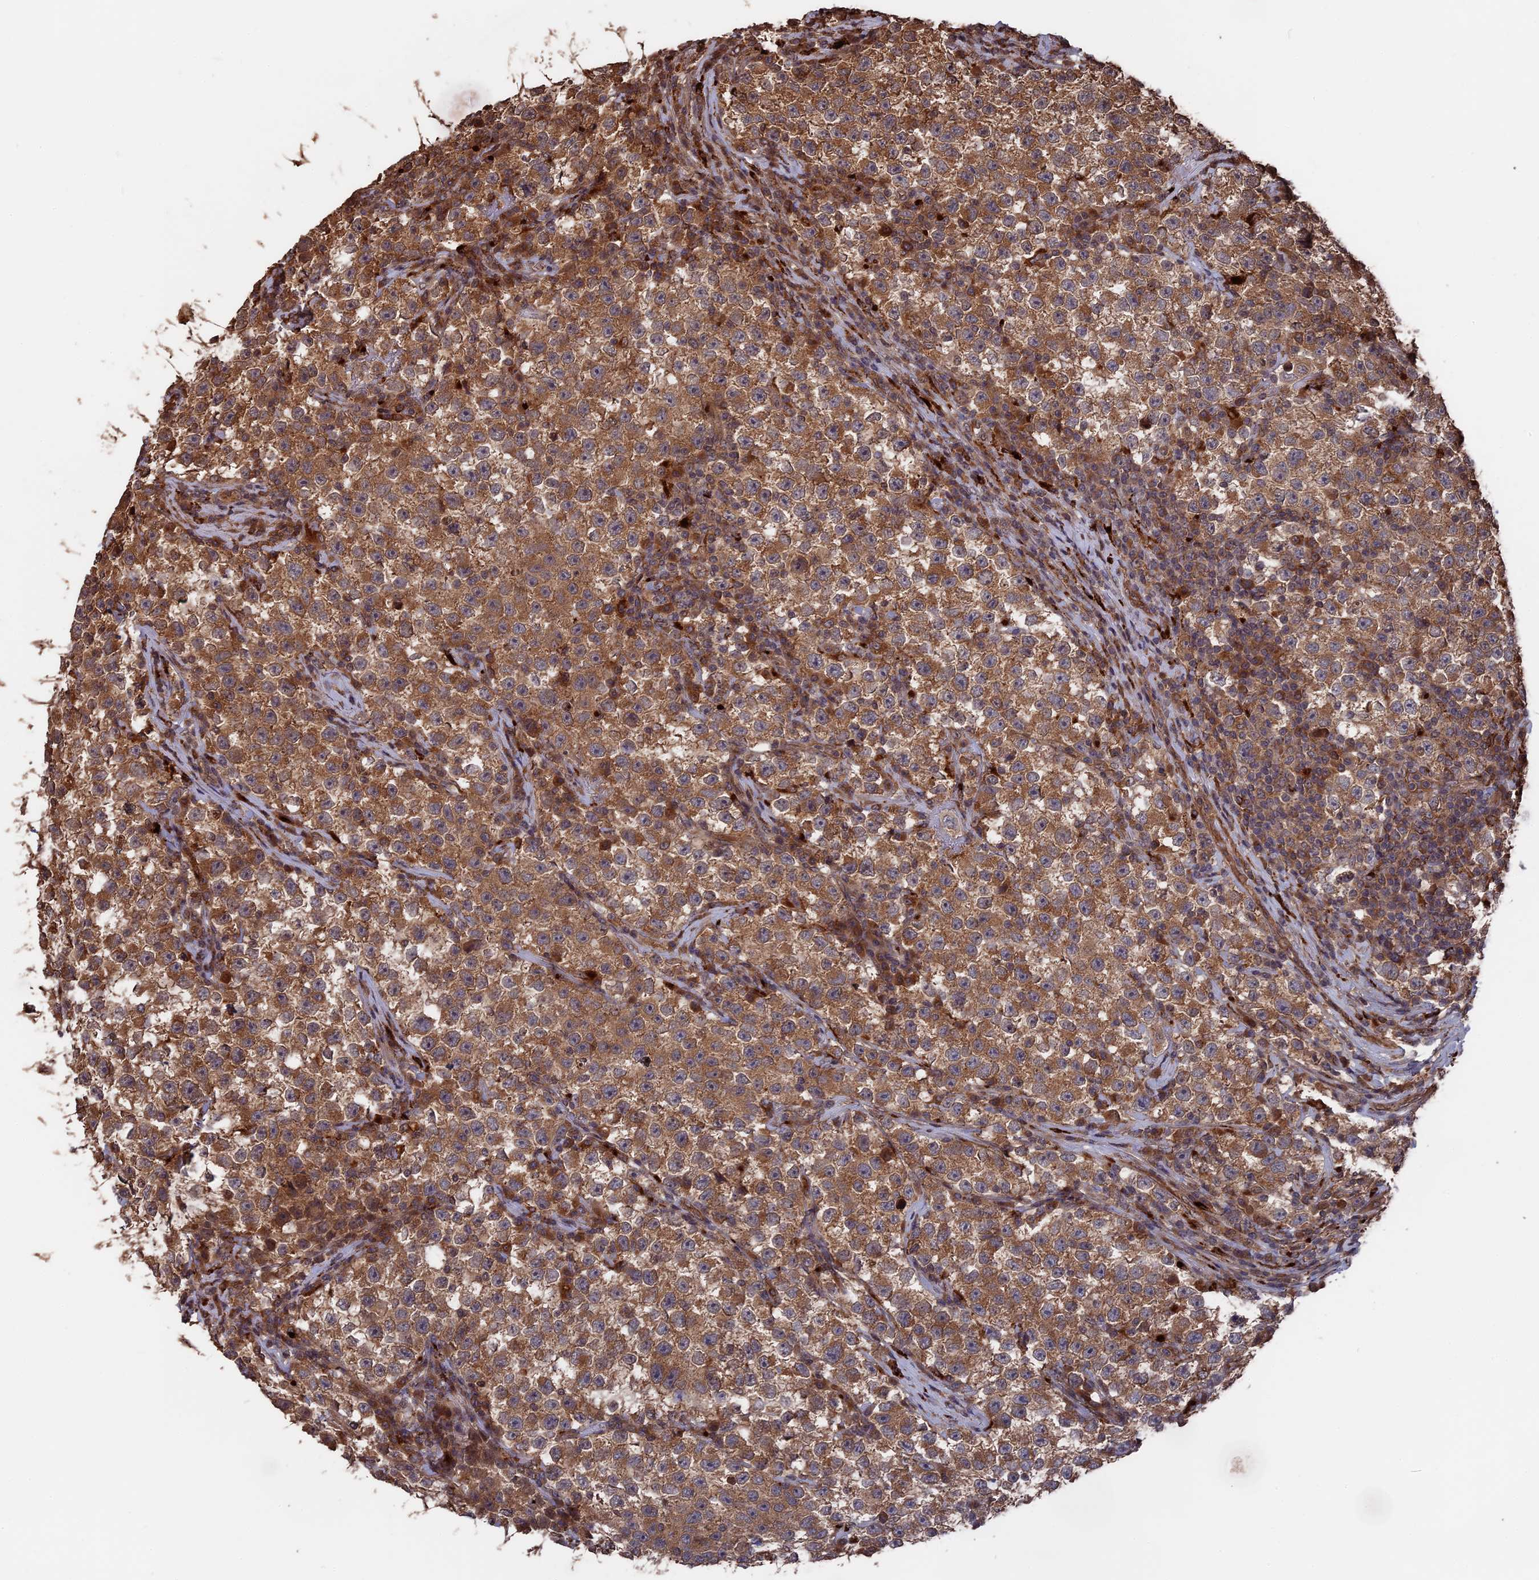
{"staining": {"intensity": "moderate", "quantity": ">75%", "location": "cytoplasmic/membranous"}, "tissue": "testis cancer", "cell_type": "Tumor cells", "image_type": "cancer", "snomed": [{"axis": "morphology", "description": "Seminoma, NOS"}, {"axis": "topography", "description": "Testis"}], "caption": "Immunohistochemical staining of human testis cancer exhibits moderate cytoplasmic/membranous protein expression in approximately >75% of tumor cells. The staining was performed using DAB (3,3'-diaminobenzidine), with brown indicating positive protein expression. Nuclei are stained blue with hematoxylin.", "gene": "TELO2", "patient": {"sex": "male", "age": 22}}